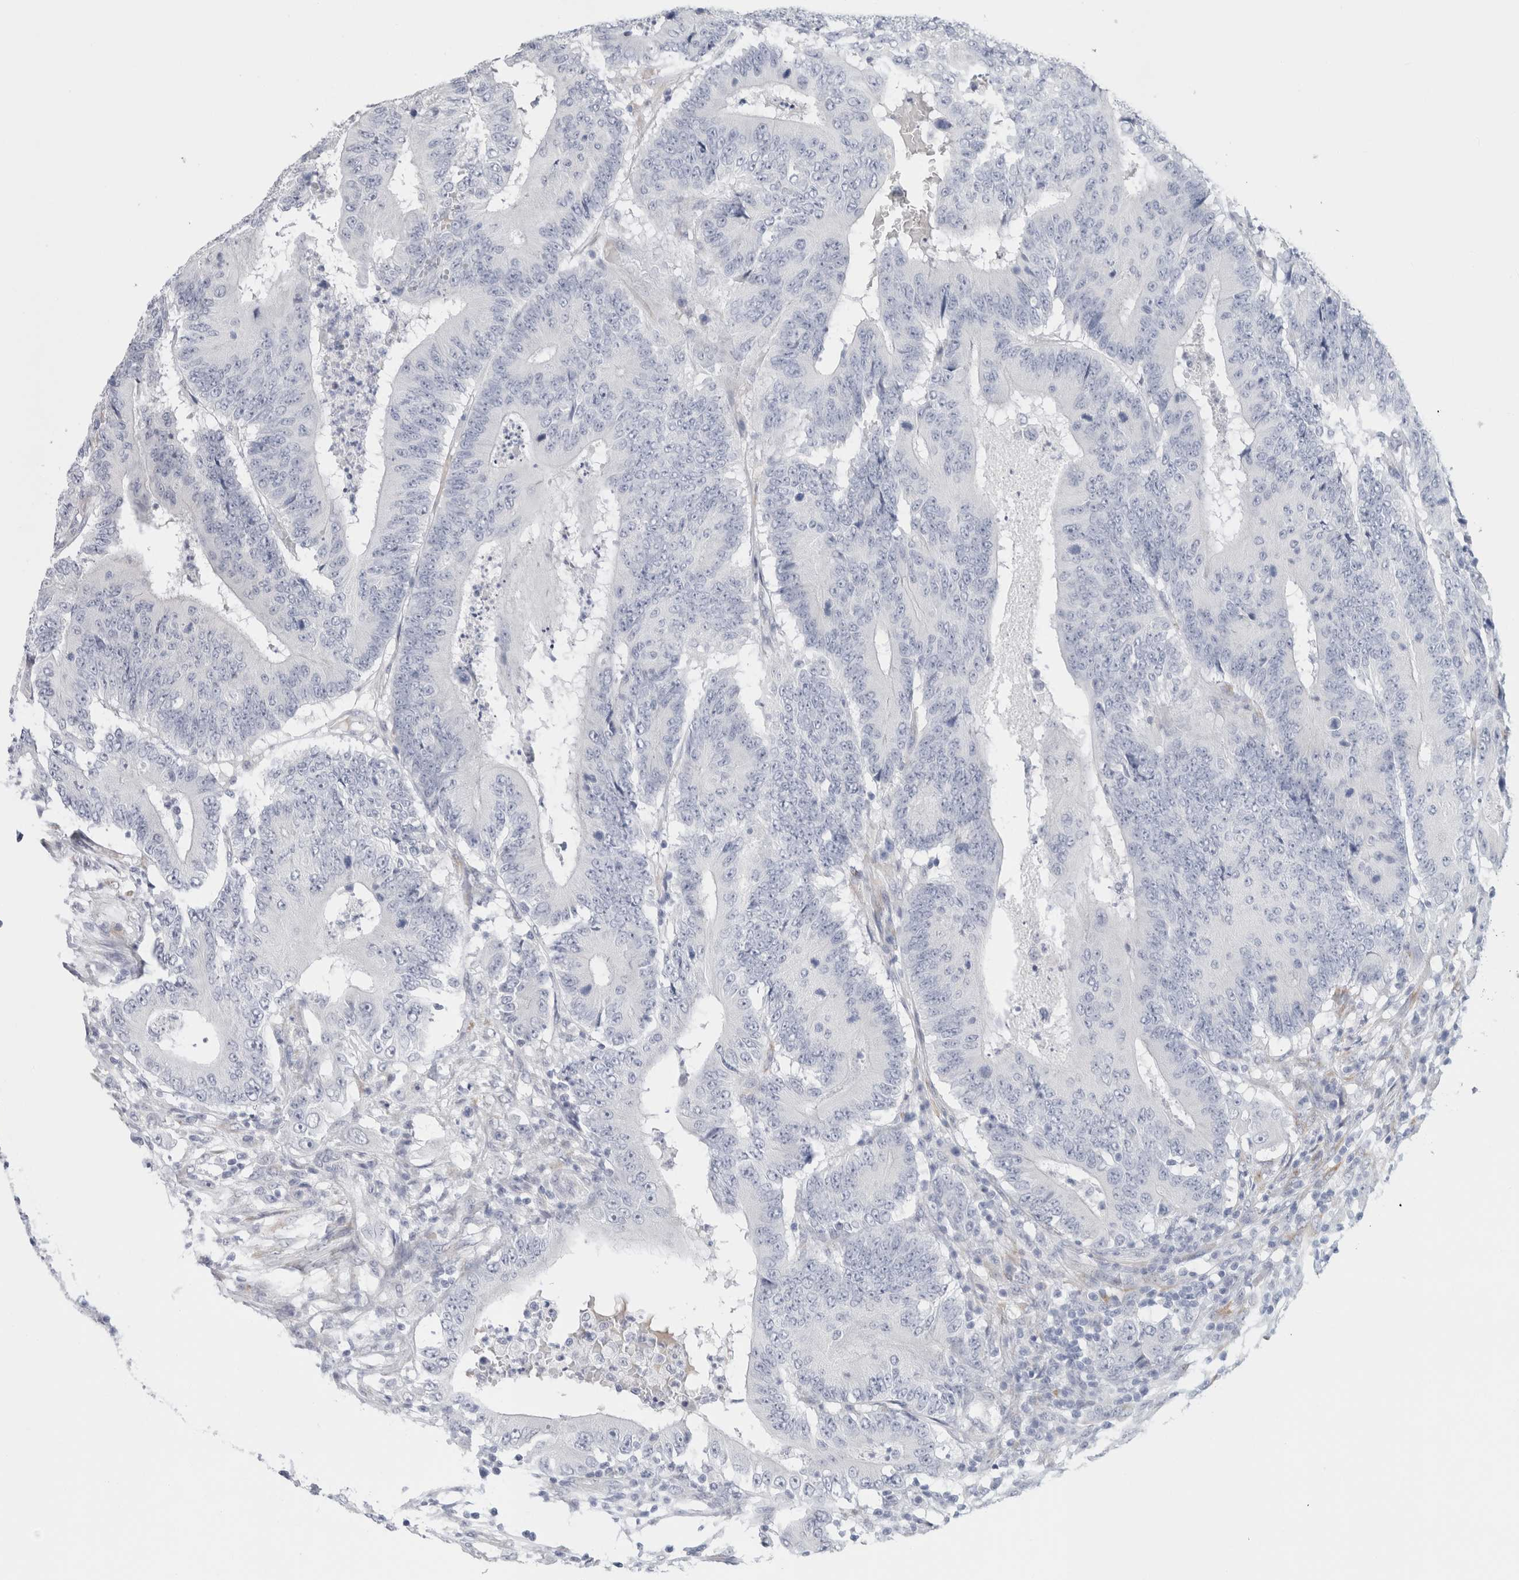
{"staining": {"intensity": "negative", "quantity": "none", "location": "none"}, "tissue": "colorectal cancer", "cell_type": "Tumor cells", "image_type": "cancer", "snomed": [{"axis": "morphology", "description": "Adenocarcinoma, NOS"}, {"axis": "topography", "description": "Colon"}], "caption": "Colorectal cancer stained for a protein using IHC shows no positivity tumor cells.", "gene": "RTN4", "patient": {"sex": "male", "age": 83}}